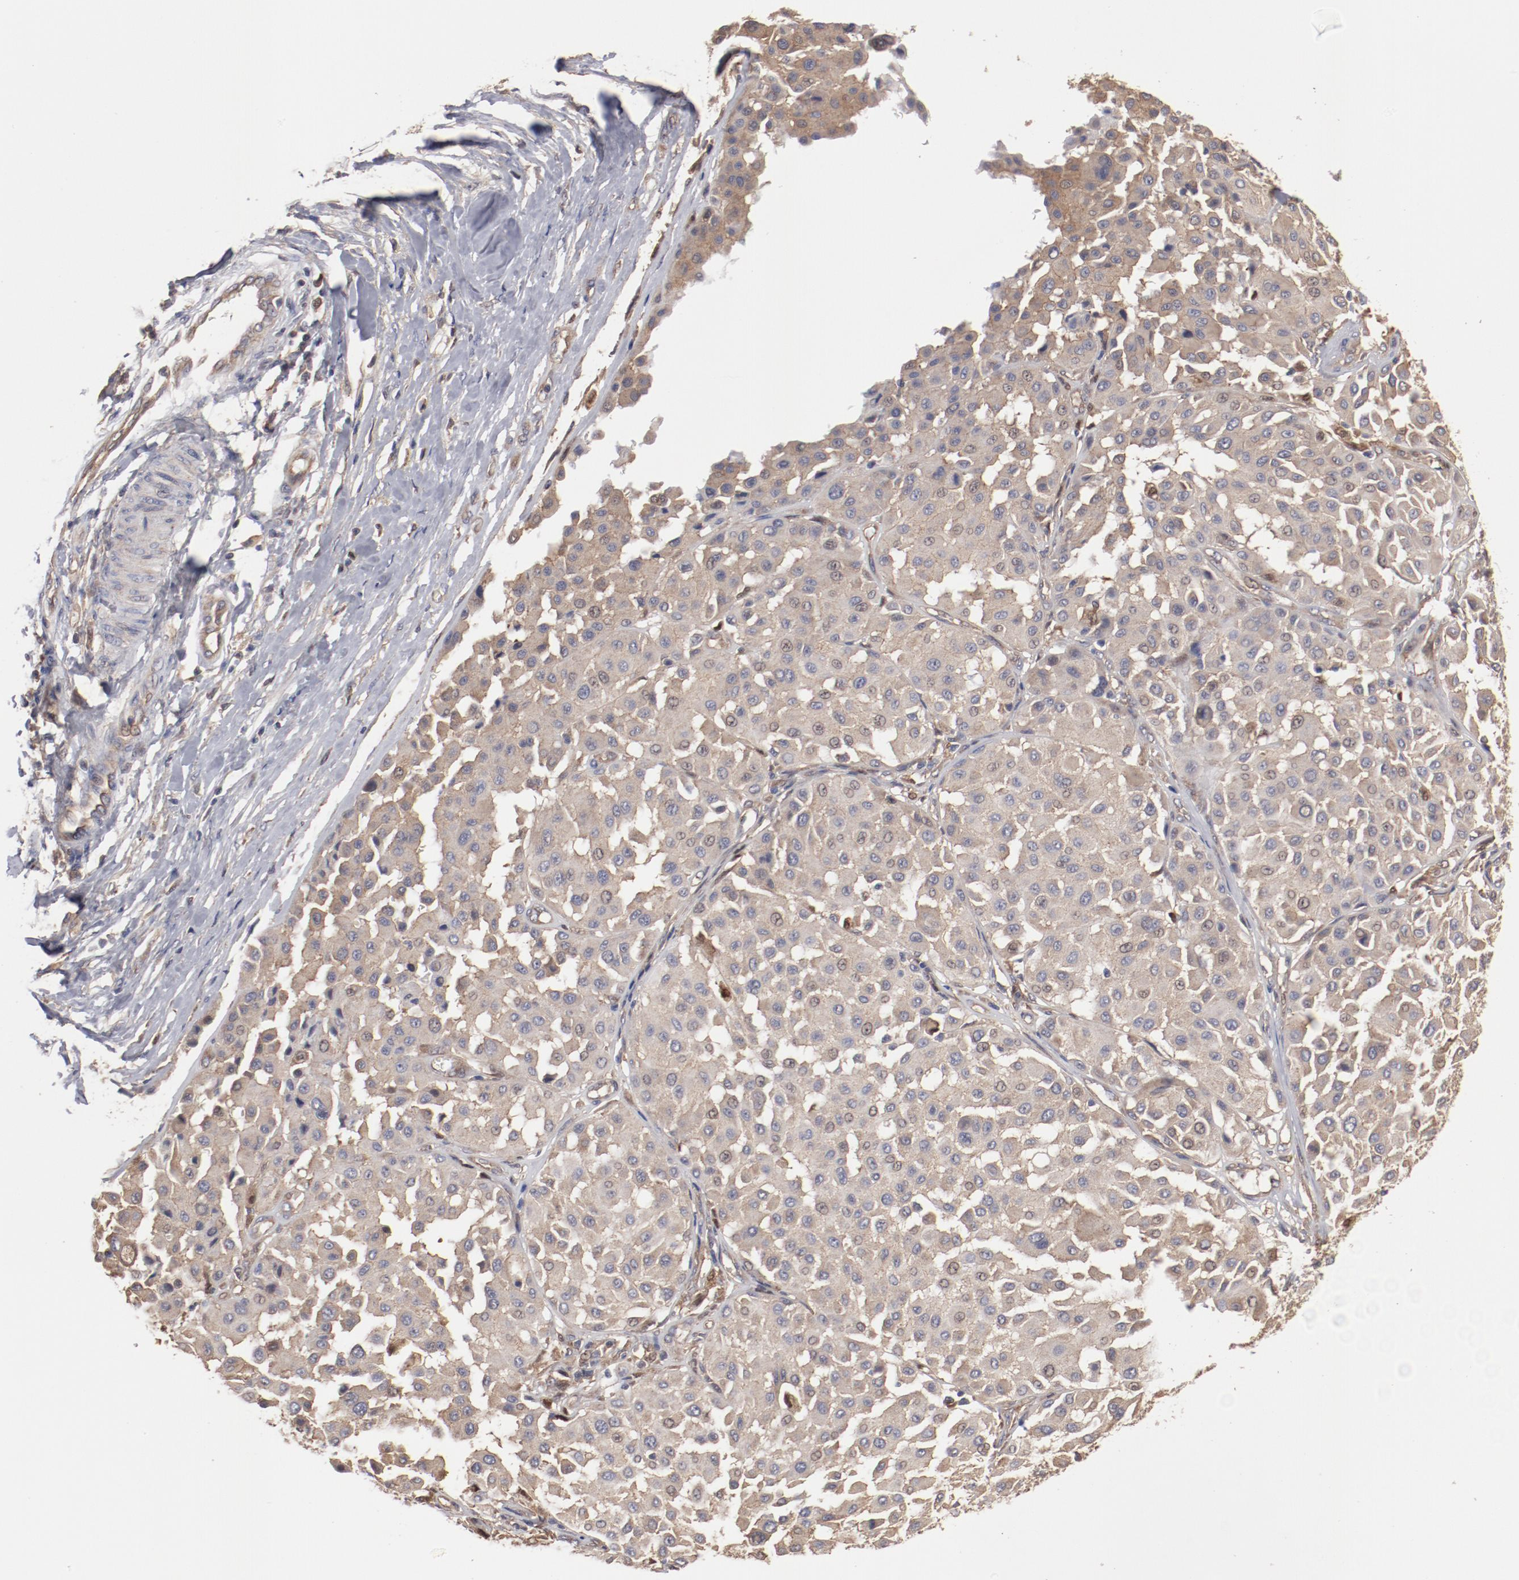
{"staining": {"intensity": "weak", "quantity": "25%-75%", "location": "cytoplasmic/membranous"}, "tissue": "melanoma", "cell_type": "Tumor cells", "image_type": "cancer", "snomed": [{"axis": "morphology", "description": "Malignant melanoma, Metastatic site"}, {"axis": "topography", "description": "Soft tissue"}], "caption": "A brown stain shows weak cytoplasmic/membranous positivity of a protein in human malignant melanoma (metastatic site) tumor cells. The protein is stained brown, and the nuclei are stained in blue (DAB IHC with brightfield microscopy, high magnification).", "gene": "DNAAF2", "patient": {"sex": "male", "age": 41}}